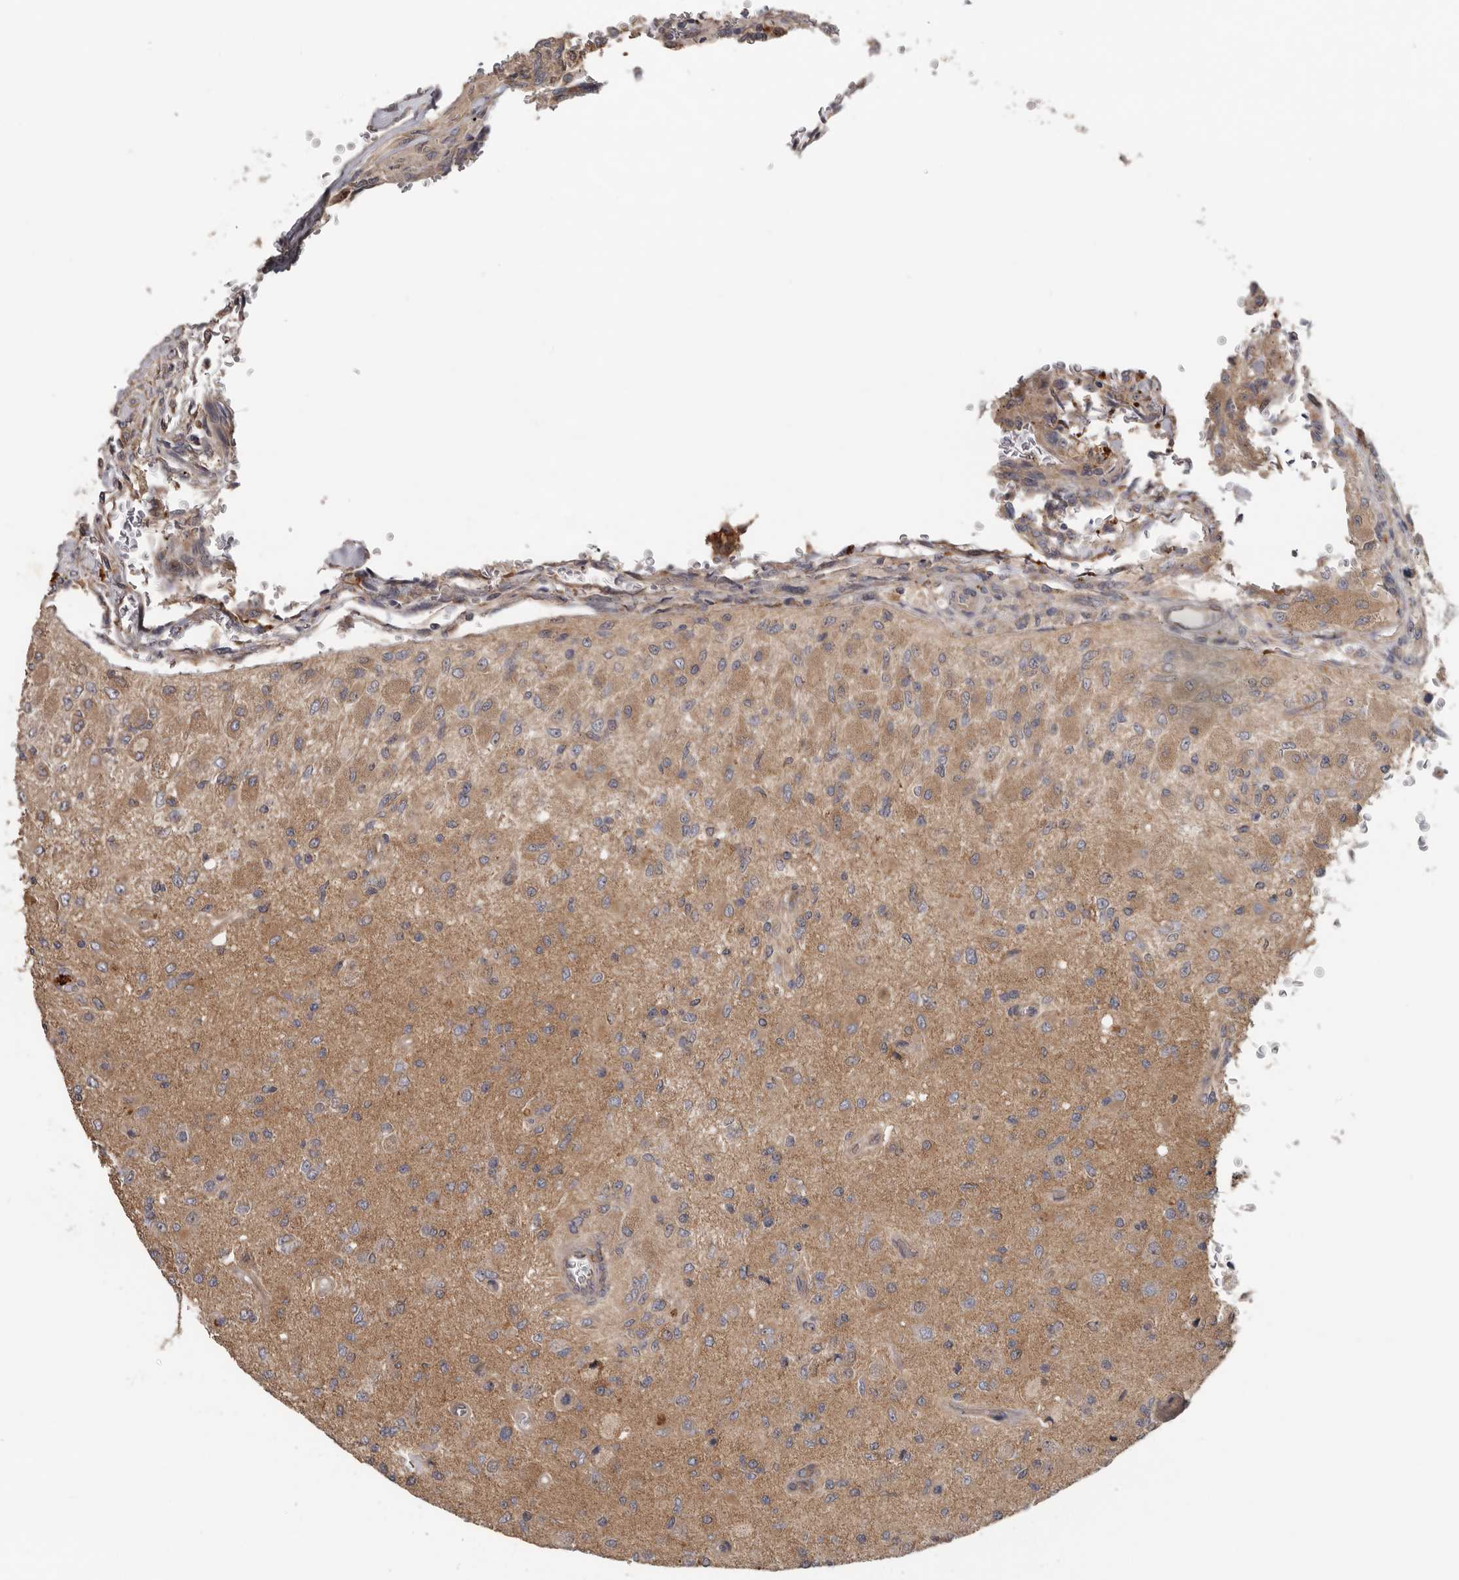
{"staining": {"intensity": "moderate", "quantity": ">75%", "location": "cytoplasmic/membranous"}, "tissue": "glioma", "cell_type": "Tumor cells", "image_type": "cancer", "snomed": [{"axis": "morphology", "description": "Normal tissue, NOS"}, {"axis": "morphology", "description": "Glioma, malignant, High grade"}, {"axis": "topography", "description": "Cerebral cortex"}], "caption": "Moderate cytoplasmic/membranous expression for a protein is present in about >75% of tumor cells of glioma using immunohistochemistry (IHC).", "gene": "HINT3", "patient": {"sex": "male", "age": 77}}